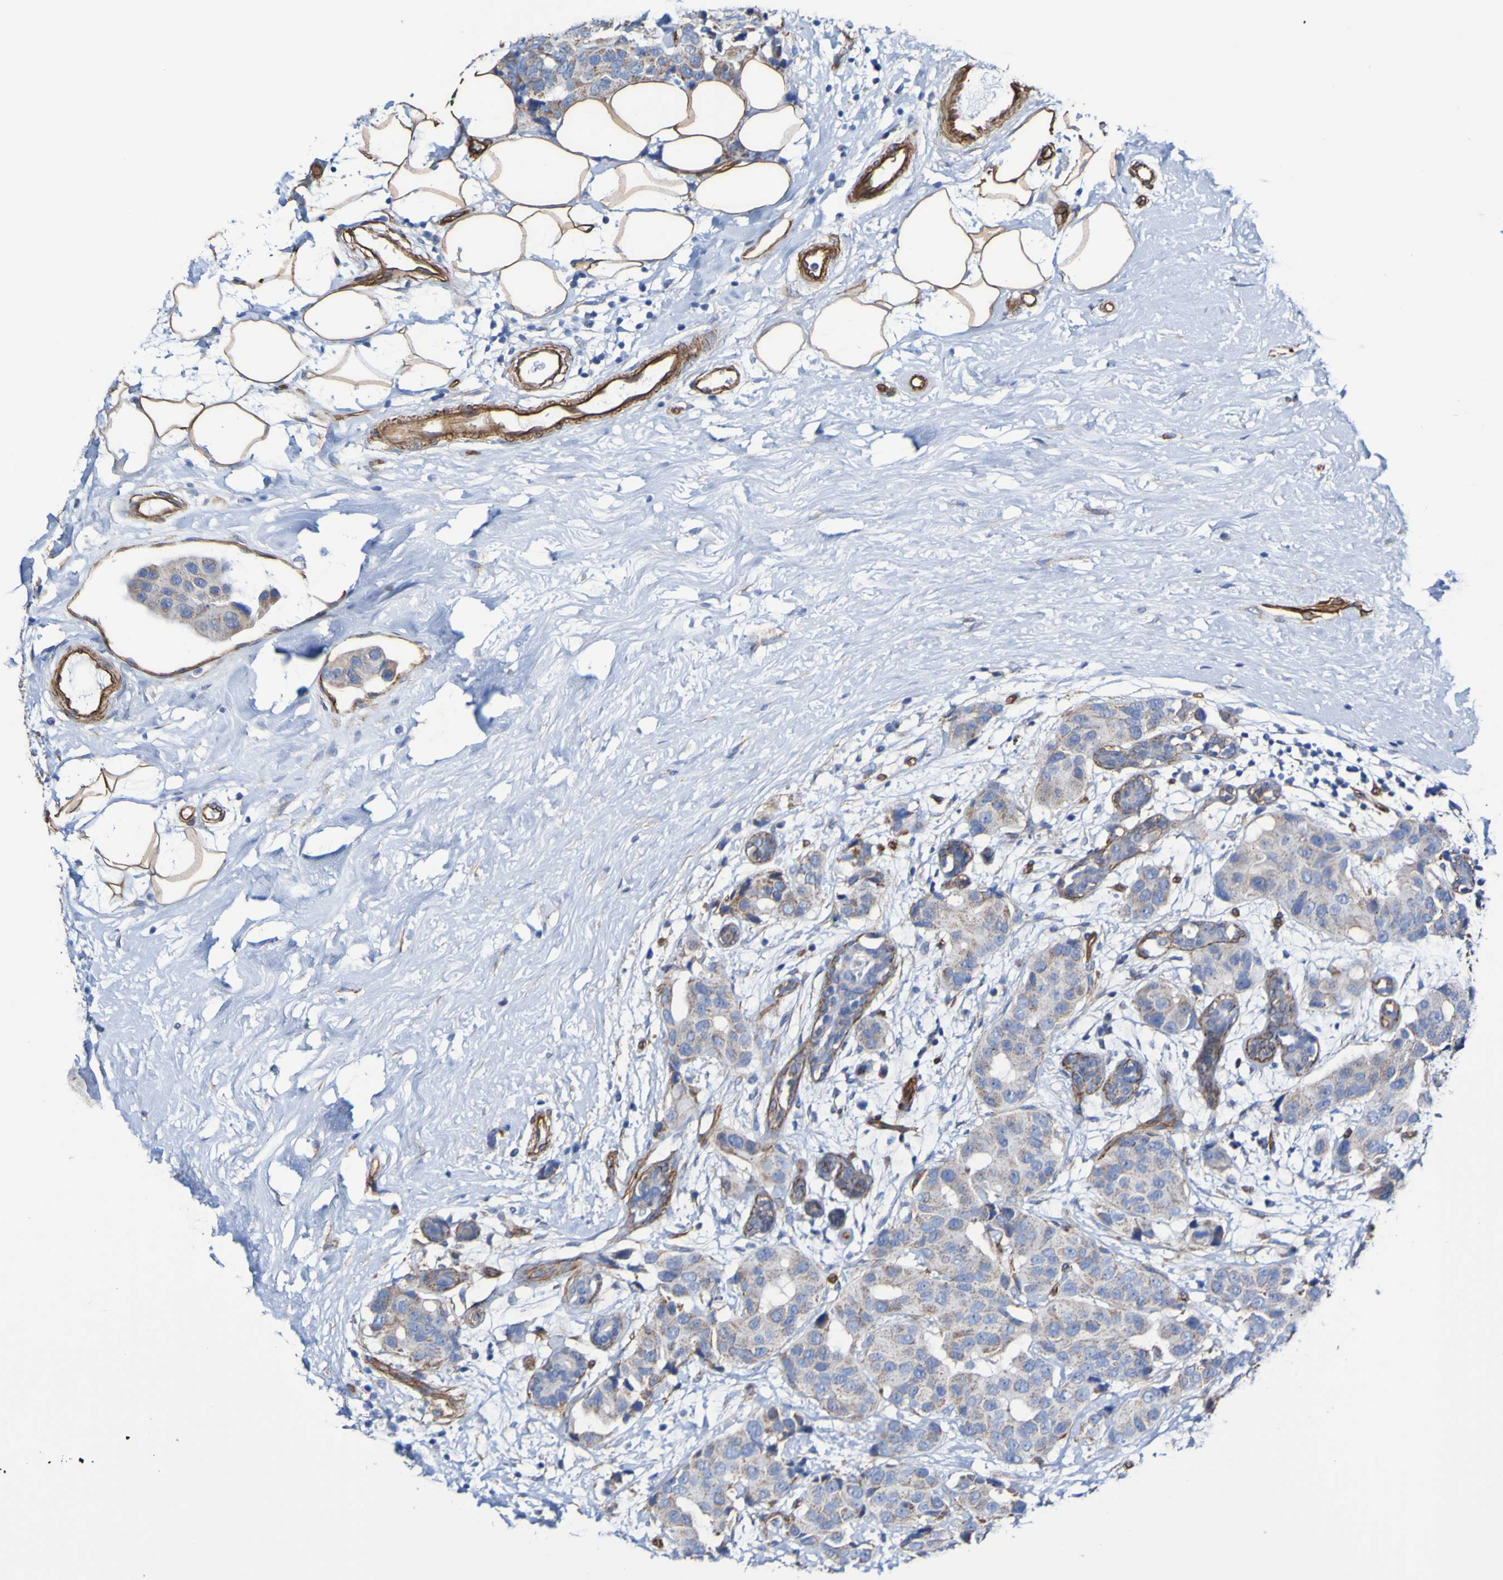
{"staining": {"intensity": "weak", "quantity": "25%-75%", "location": "cytoplasmic/membranous"}, "tissue": "breast cancer", "cell_type": "Tumor cells", "image_type": "cancer", "snomed": [{"axis": "morphology", "description": "Normal tissue, NOS"}, {"axis": "morphology", "description": "Duct carcinoma"}, {"axis": "topography", "description": "Breast"}], "caption": "Immunohistochemical staining of breast intraductal carcinoma demonstrates weak cytoplasmic/membranous protein expression in approximately 25%-75% of tumor cells.", "gene": "ELMOD3", "patient": {"sex": "female", "age": 39}}